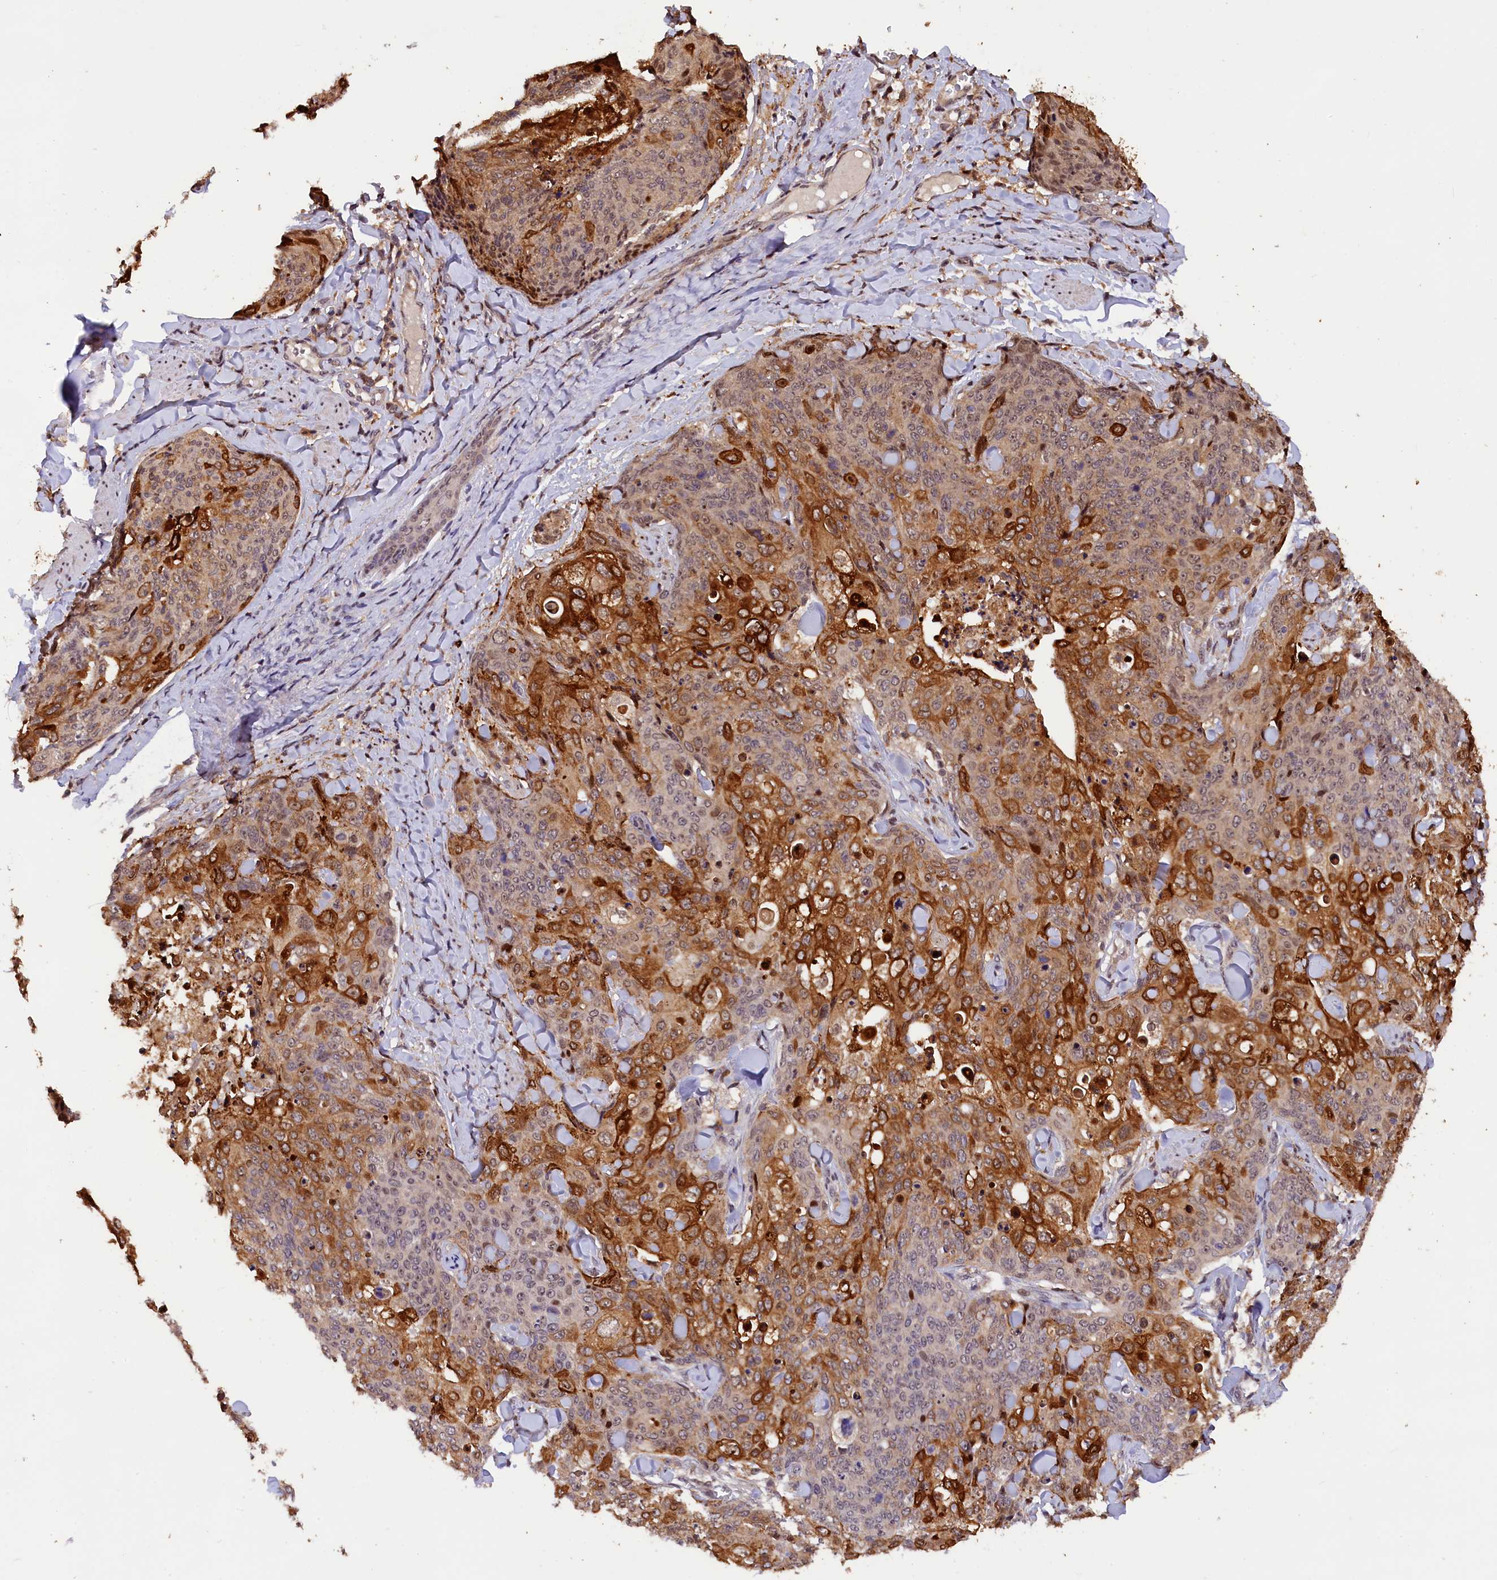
{"staining": {"intensity": "strong", "quantity": "25%-75%", "location": "cytoplasmic/membranous"}, "tissue": "skin cancer", "cell_type": "Tumor cells", "image_type": "cancer", "snomed": [{"axis": "morphology", "description": "Squamous cell carcinoma, NOS"}, {"axis": "topography", "description": "Skin"}, {"axis": "topography", "description": "Vulva"}], "caption": "Protein positivity by immunohistochemistry (IHC) displays strong cytoplasmic/membranous positivity in about 25%-75% of tumor cells in skin cancer. The staining is performed using DAB (3,3'-diaminobenzidine) brown chromogen to label protein expression. The nuclei are counter-stained blue using hematoxylin.", "gene": "PHAF1", "patient": {"sex": "female", "age": 85}}